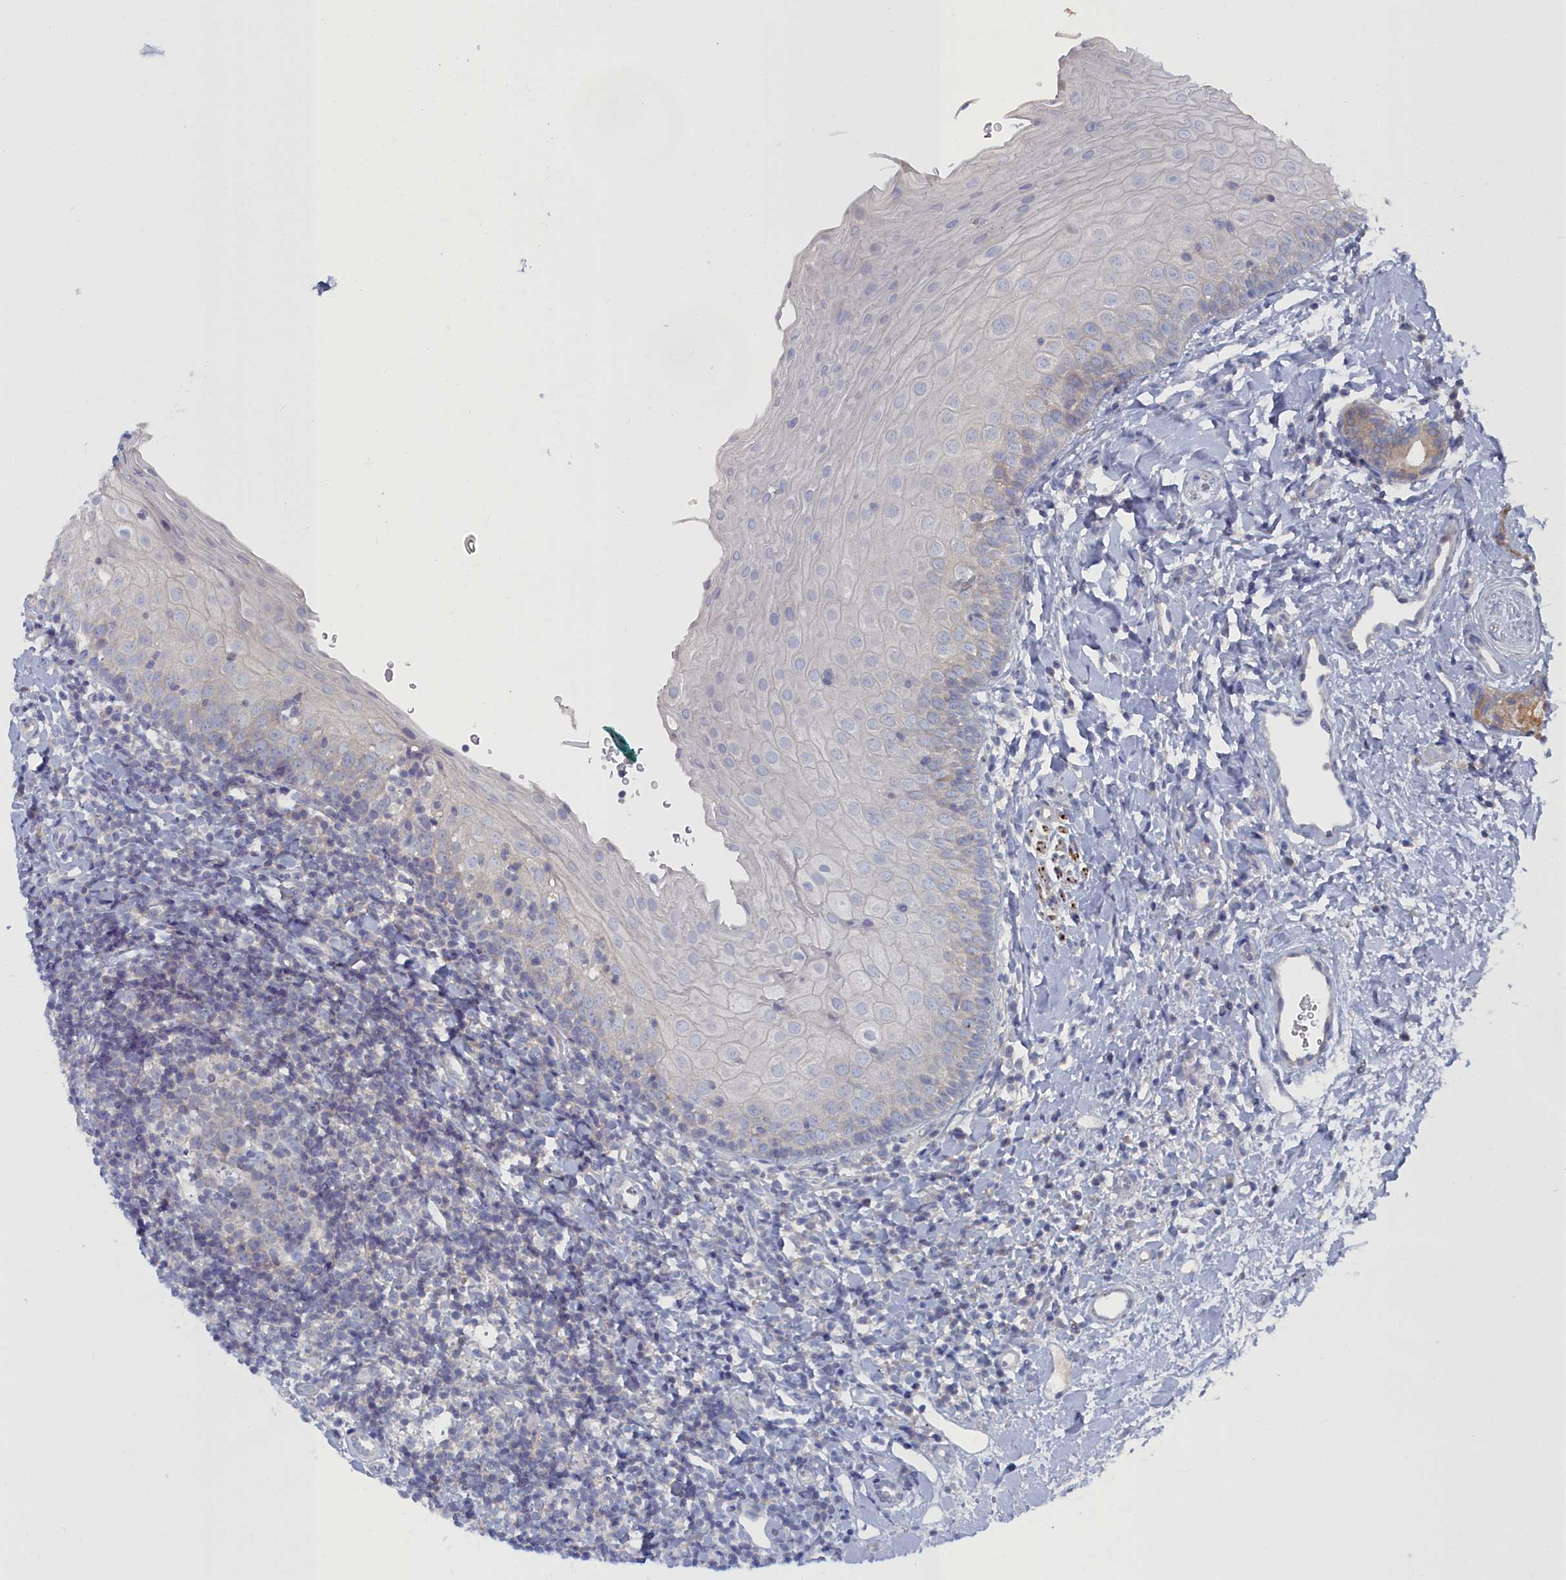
{"staining": {"intensity": "negative", "quantity": "none", "location": "none"}, "tissue": "oral mucosa", "cell_type": "Squamous epithelial cells", "image_type": "normal", "snomed": [{"axis": "morphology", "description": "Normal tissue, NOS"}, {"axis": "topography", "description": "Oral tissue"}], "caption": "A high-resolution image shows IHC staining of unremarkable oral mucosa, which demonstrates no significant staining in squamous epithelial cells. The staining is performed using DAB (3,3'-diaminobenzidine) brown chromogen with nuclei counter-stained in using hematoxylin.", "gene": "CCDC149", "patient": {"sex": "male", "age": 46}}